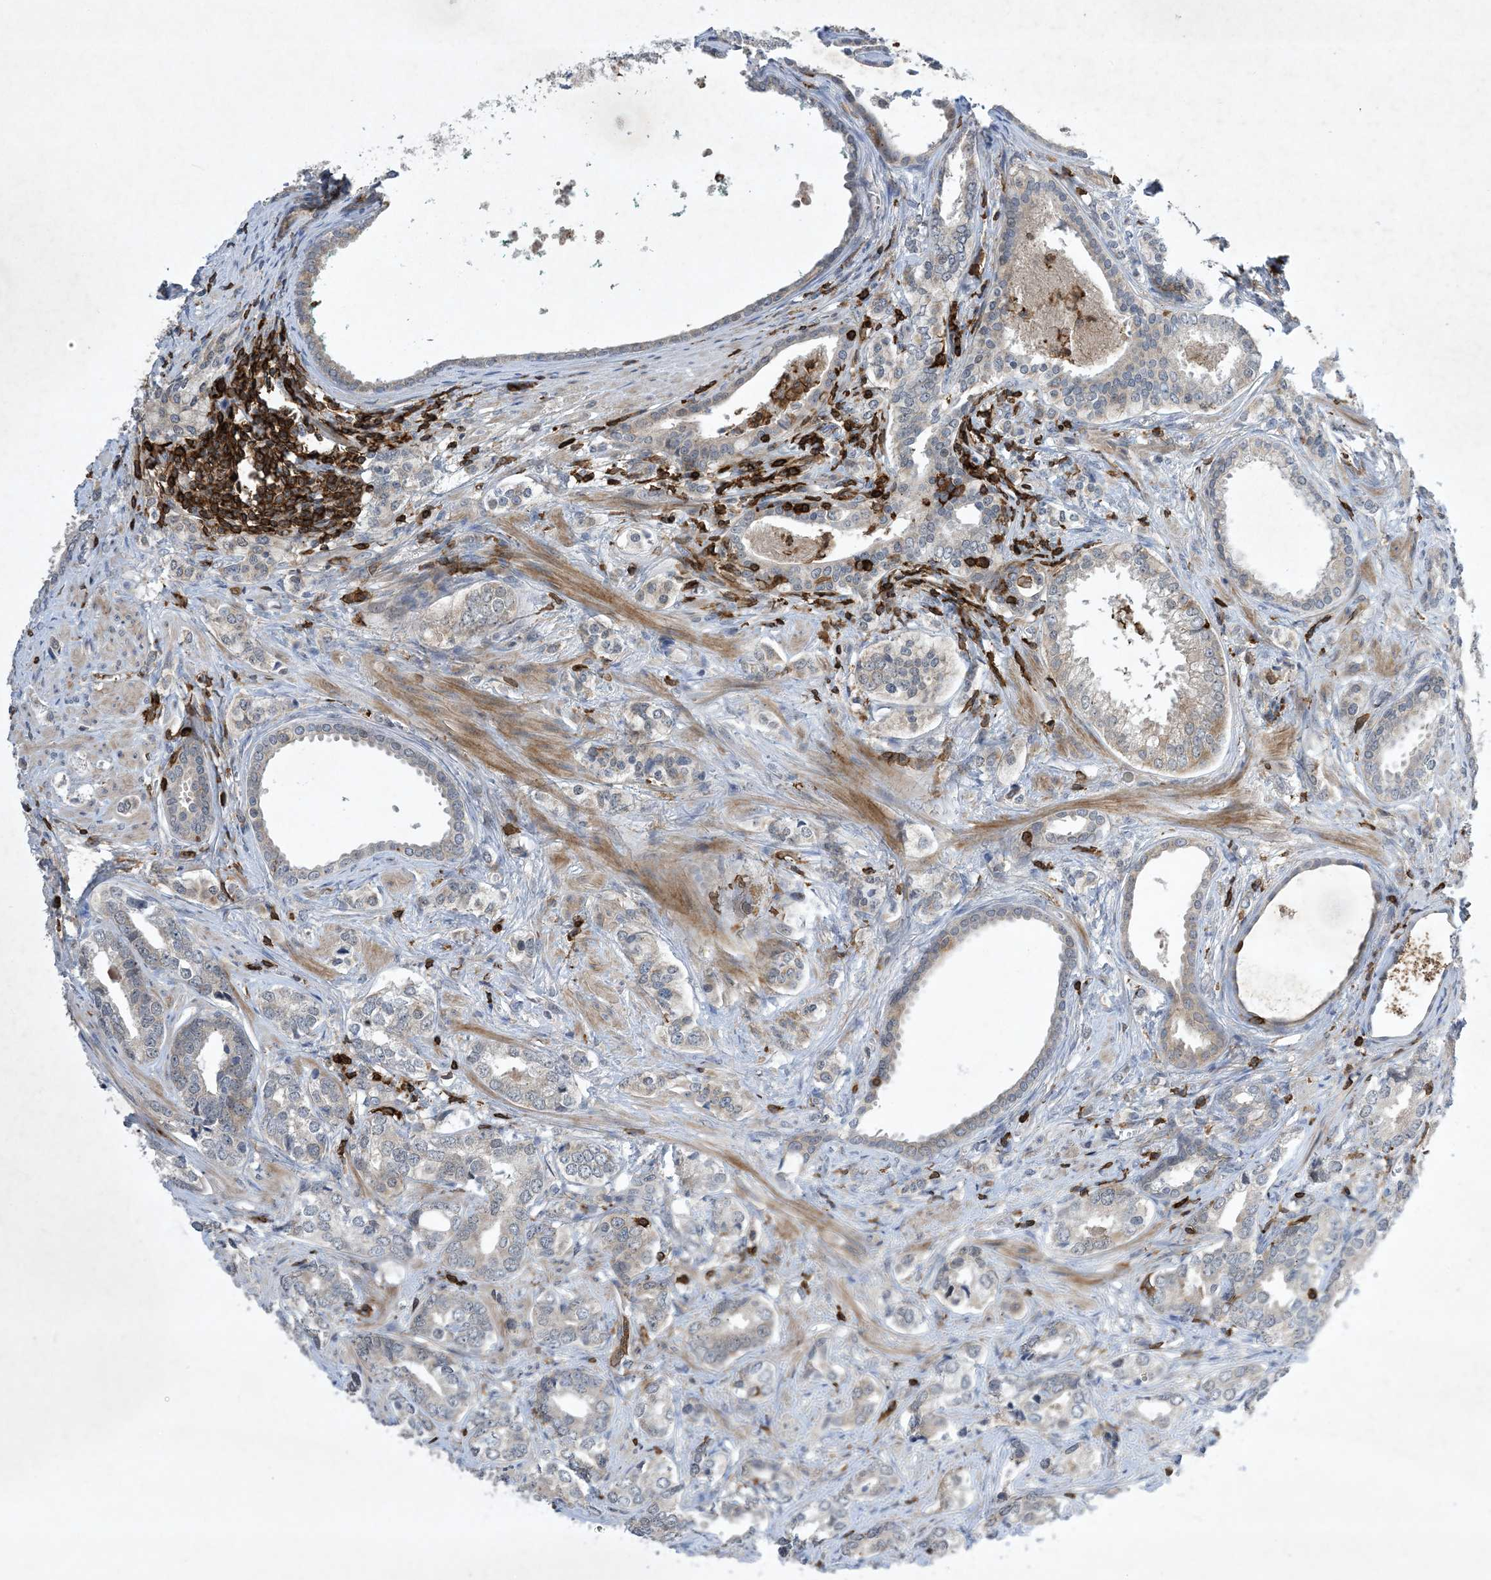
{"staining": {"intensity": "weak", "quantity": "25%-75%", "location": "cytoplasmic/membranous"}, "tissue": "prostate cancer", "cell_type": "Tumor cells", "image_type": "cancer", "snomed": [{"axis": "morphology", "description": "Adenocarcinoma, High grade"}, {"axis": "topography", "description": "Prostate"}], "caption": "Tumor cells show weak cytoplasmic/membranous positivity in about 25%-75% of cells in prostate cancer. (Brightfield microscopy of DAB IHC at high magnification).", "gene": "AK9", "patient": {"sex": "male", "age": 62}}